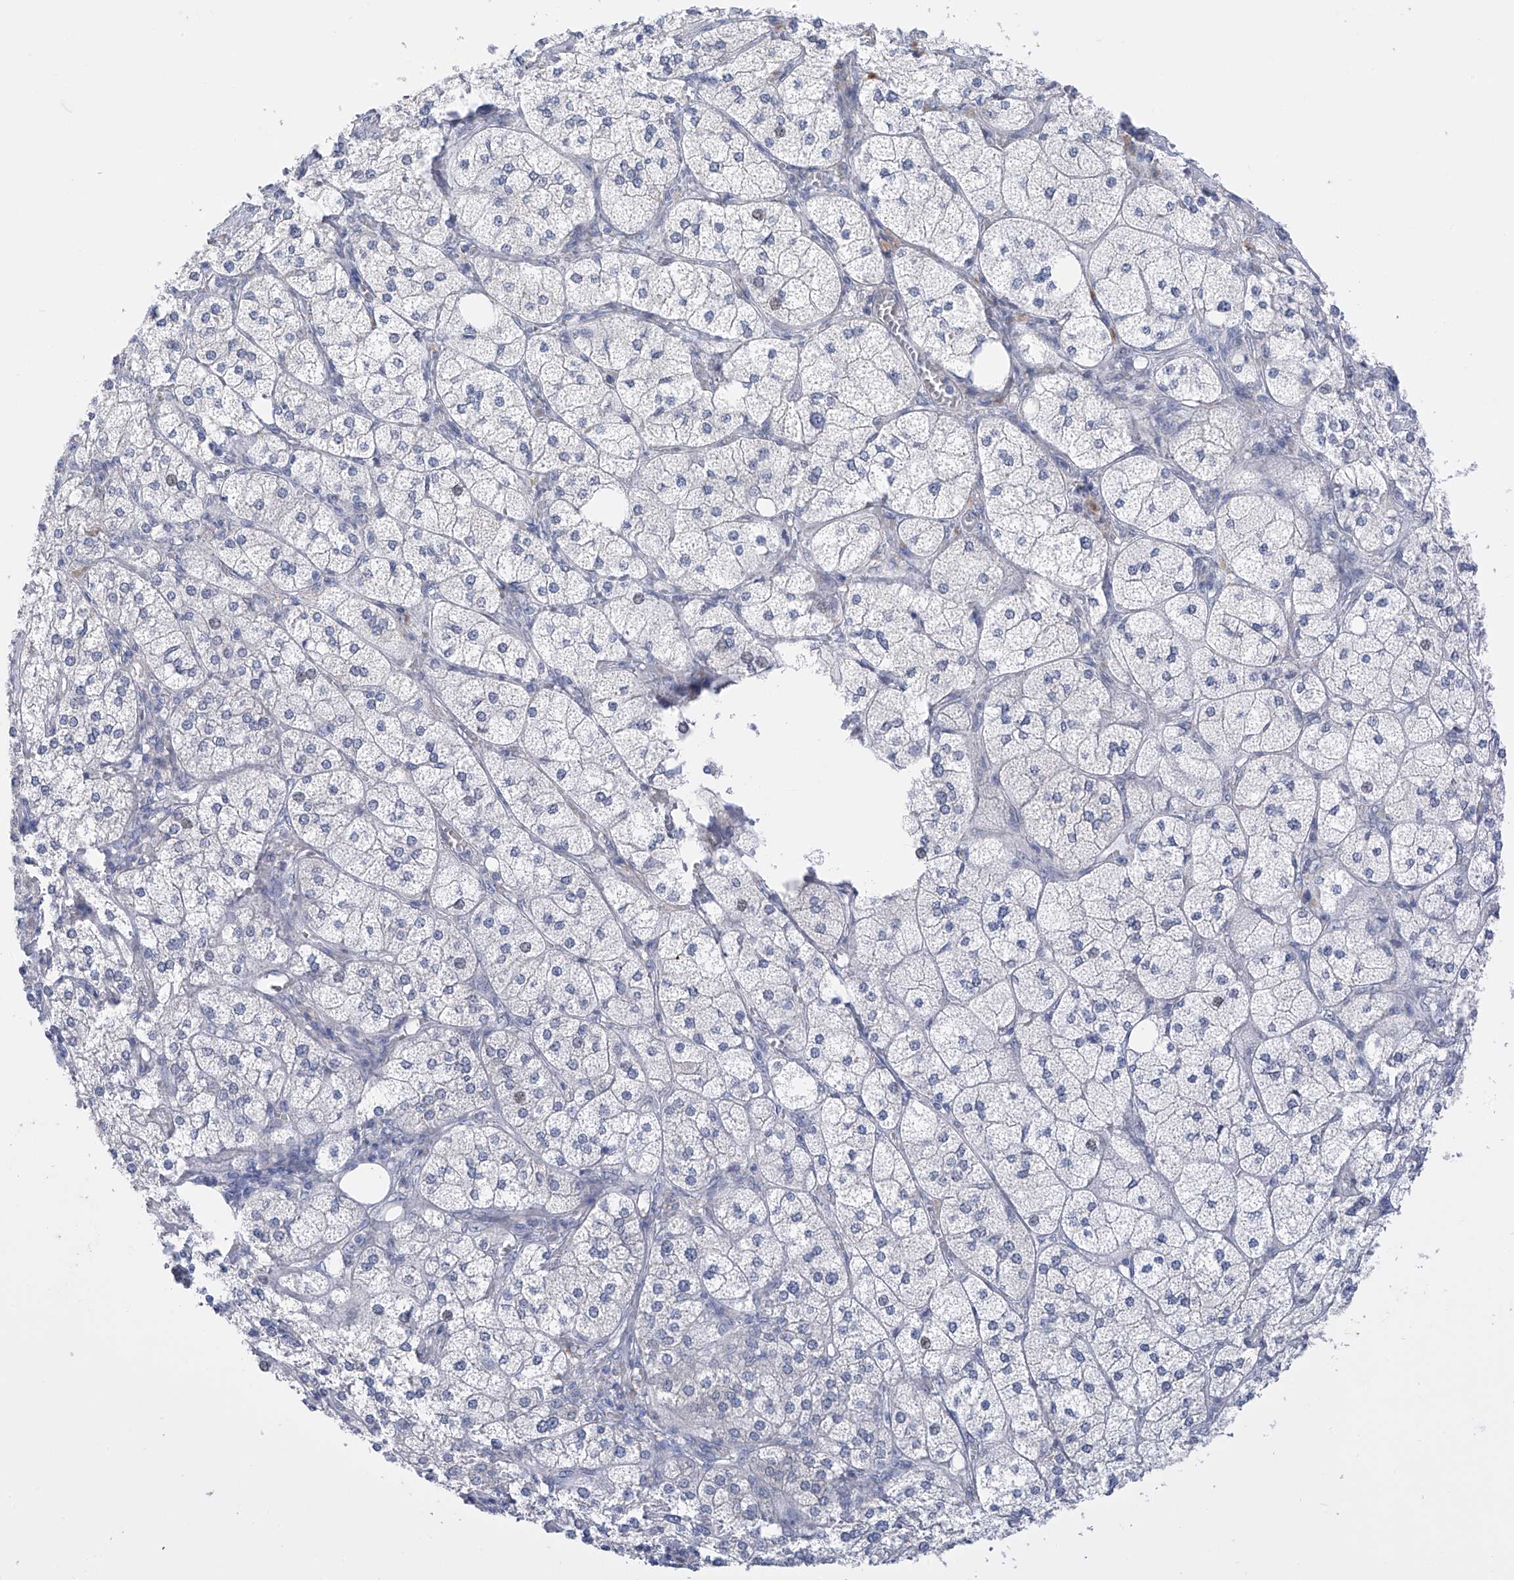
{"staining": {"intensity": "negative", "quantity": "none", "location": "none"}, "tissue": "adrenal gland", "cell_type": "Glandular cells", "image_type": "normal", "snomed": [{"axis": "morphology", "description": "Normal tissue, NOS"}, {"axis": "topography", "description": "Adrenal gland"}], "caption": "IHC of unremarkable adrenal gland reveals no staining in glandular cells.", "gene": "SLCO4A1", "patient": {"sex": "female", "age": 61}}